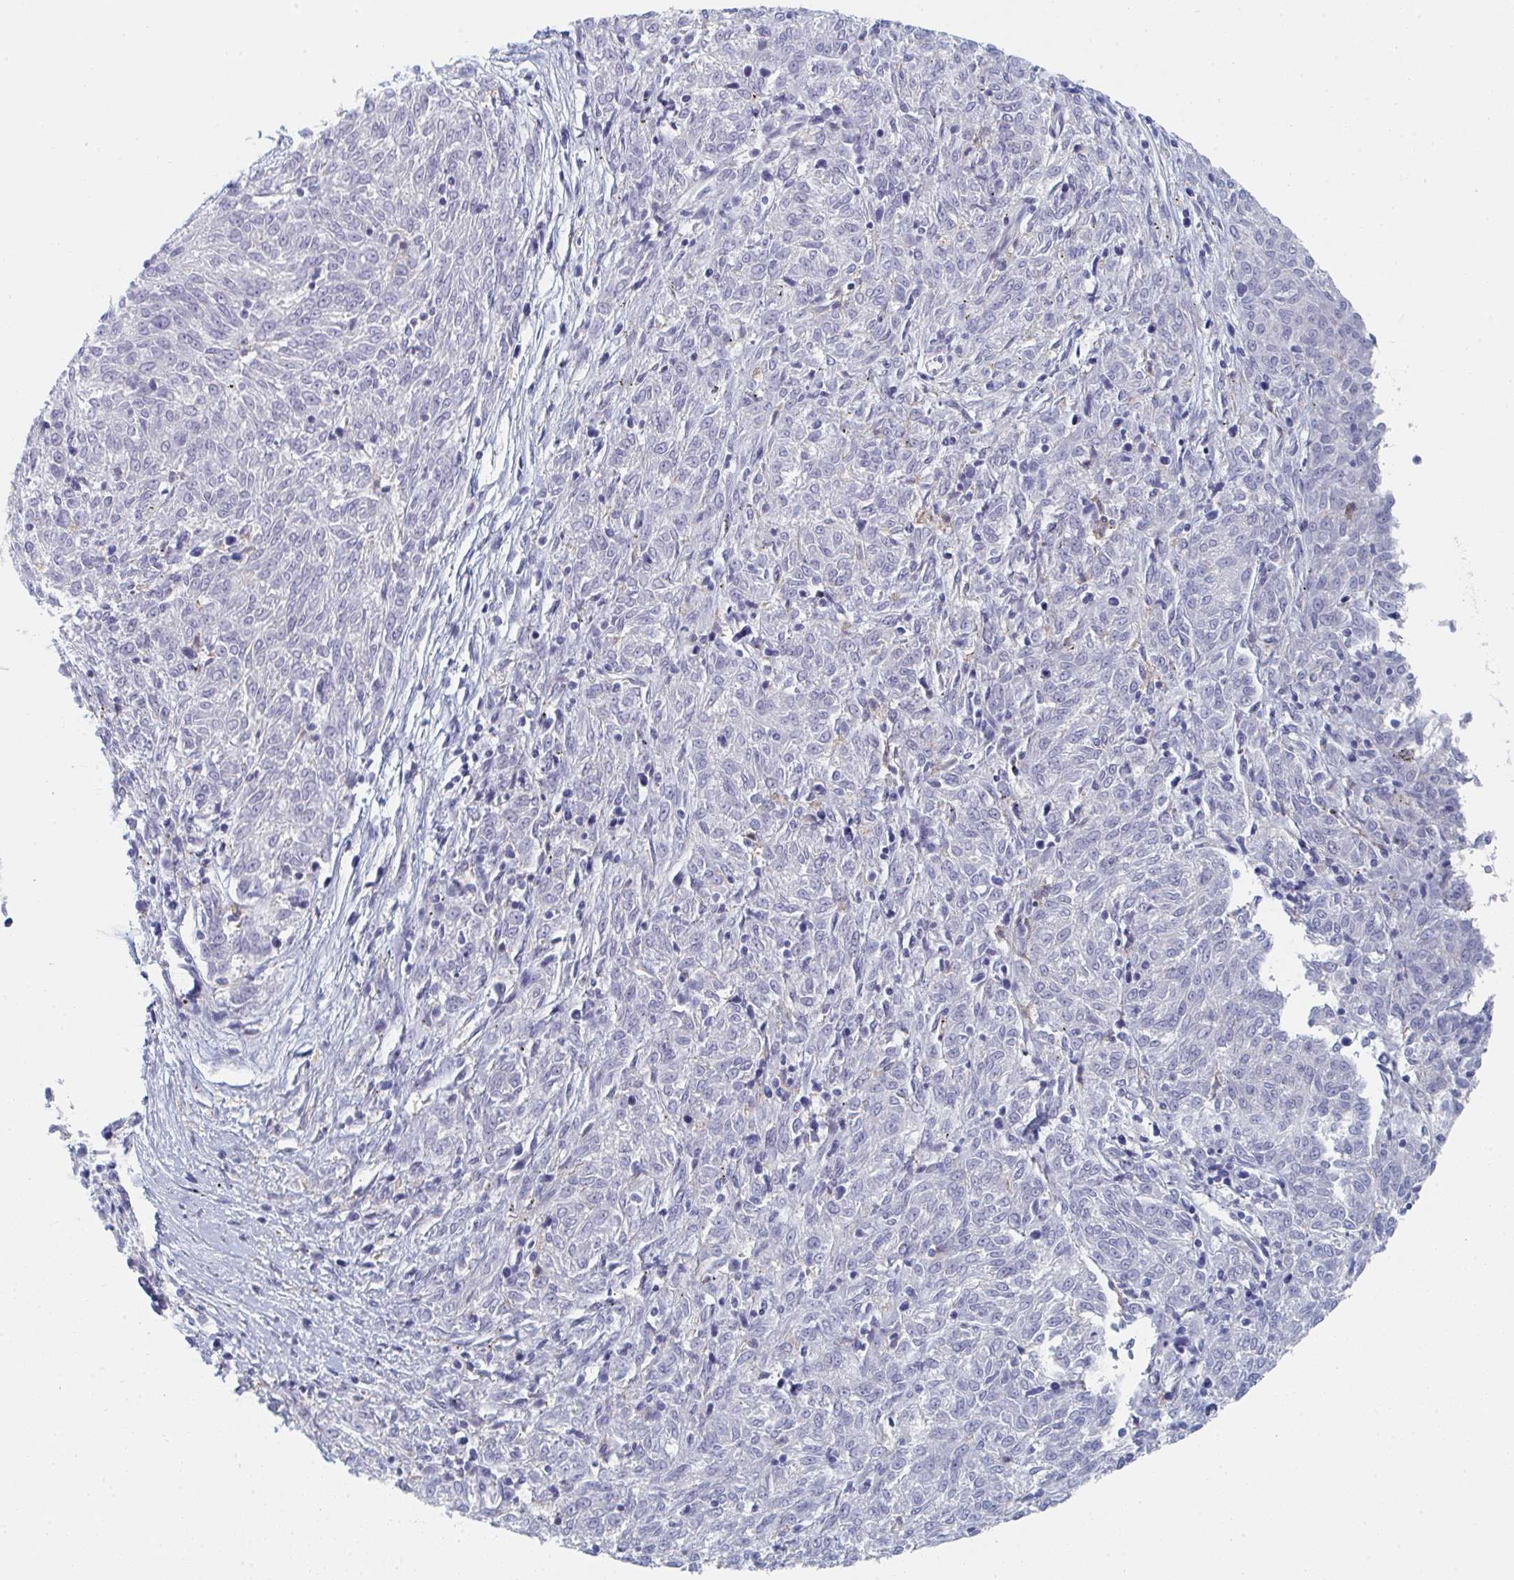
{"staining": {"intensity": "negative", "quantity": "none", "location": "none"}, "tissue": "melanoma", "cell_type": "Tumor cells", "image_type": "cancer", "snomed": [{"axis": "morphology", "description": "Malignant melanoma, NOS"}, {"axis": "topography", "description": "Skin"}], "caption": "High magnification brightfield microscopy of malignant melanoma stained with DAB (3,3'-diaminobenzidine) (brown) and counterstained with hematoxylin (blue): tumor cells show no significant staining.", "gene": "DAB2", "patient": {"sex": "female", "age": 72}}